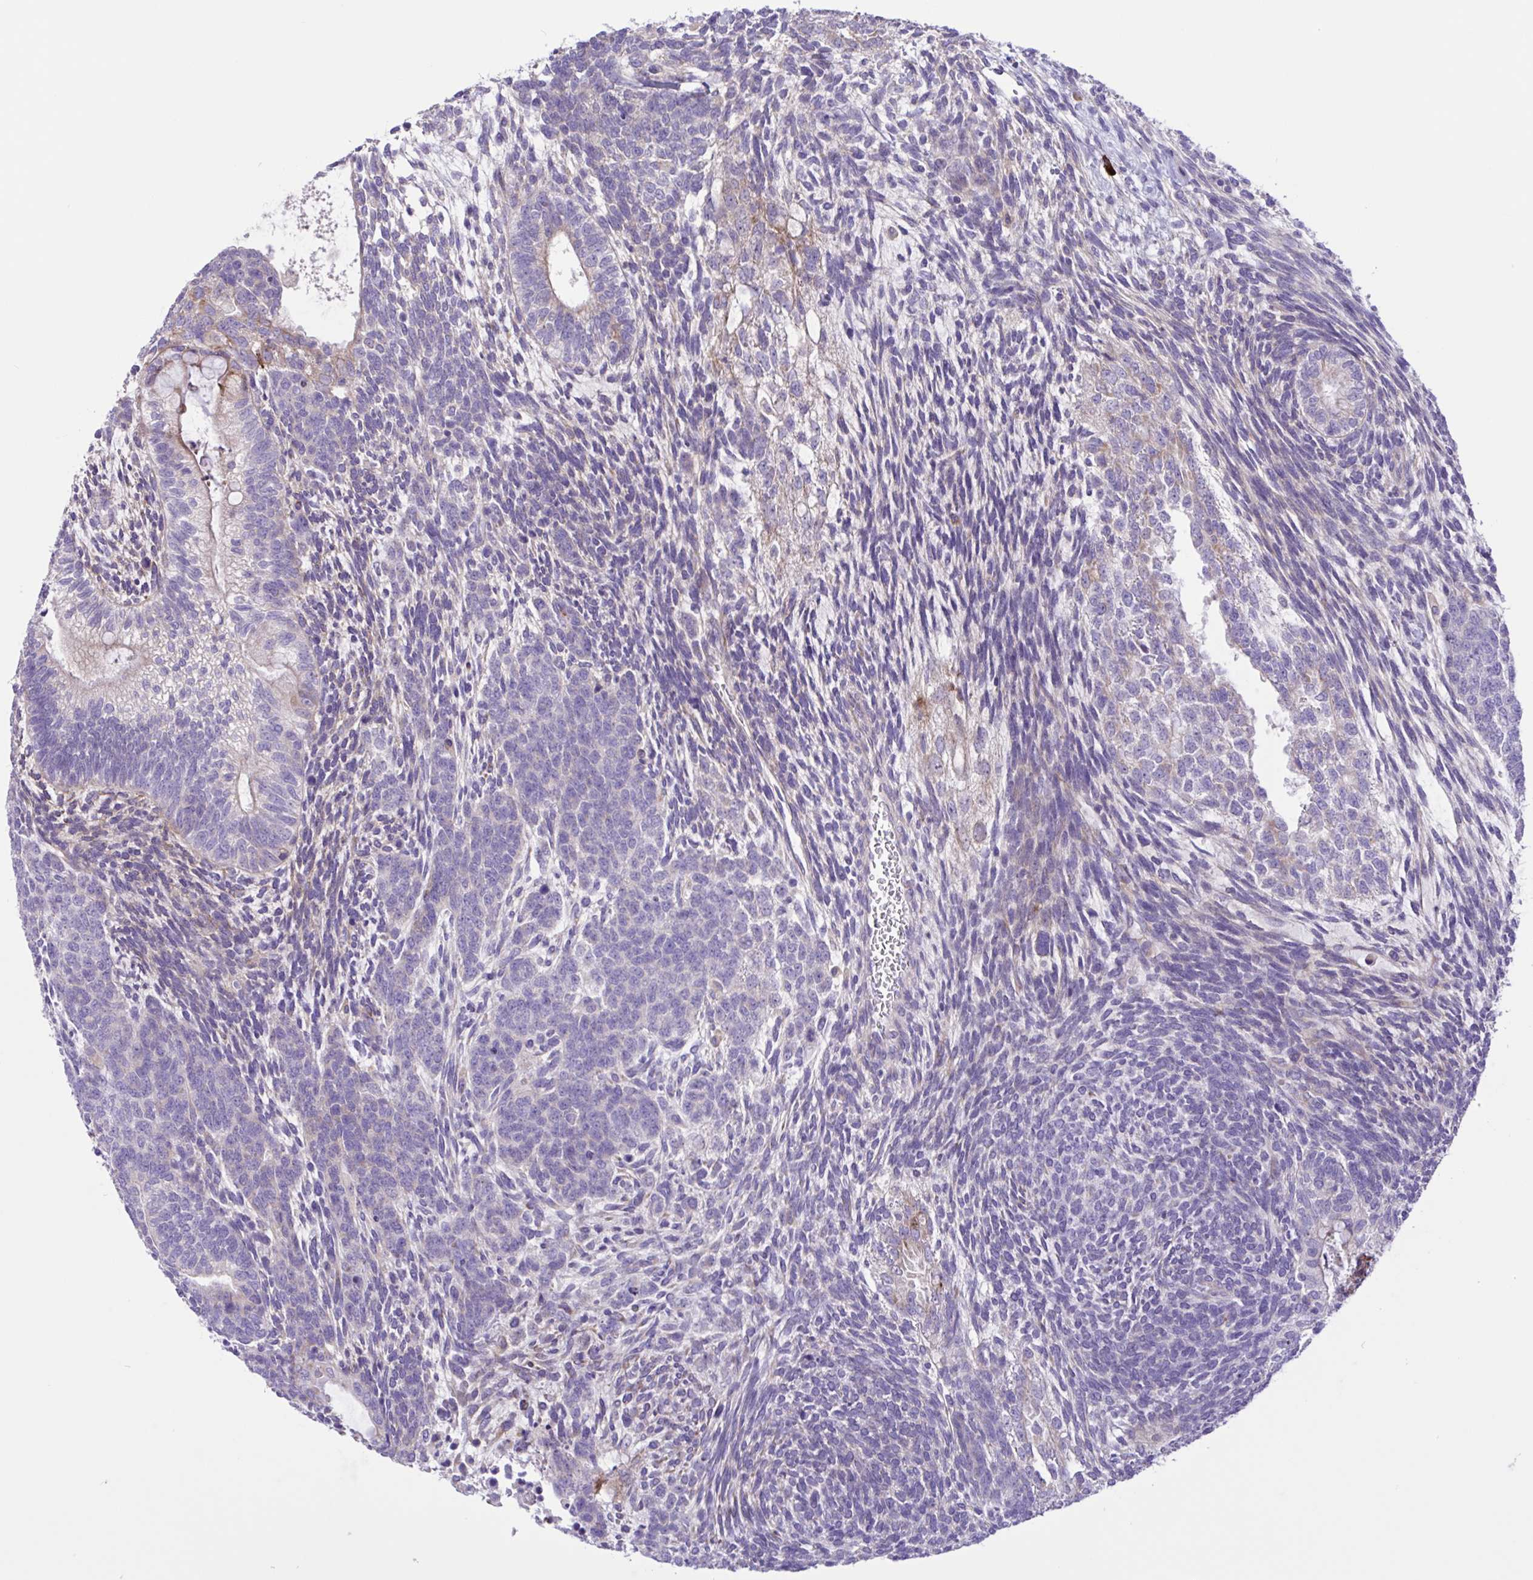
{"staining": {"intensity": "moderate", "quantity": "<25%", "location": "cytoplasmic/membranous"}, "tissue": "testis cancer", "cell_type": "Tumor cells", "image_type": "cancer", "snomed": [{"axis": "morphology", "description": "Carcinoma, Embryonal, NOS"}, {"axis": "topography", "description": "Testis"}], "caption": "Testis cancer stained for a protein (brown) displays moderate cytoplasmic/membranous positive expression in approximately <25% of tumor cells.", "gene": "DSC3", "patient": {"sex": "male", "age": 23}}